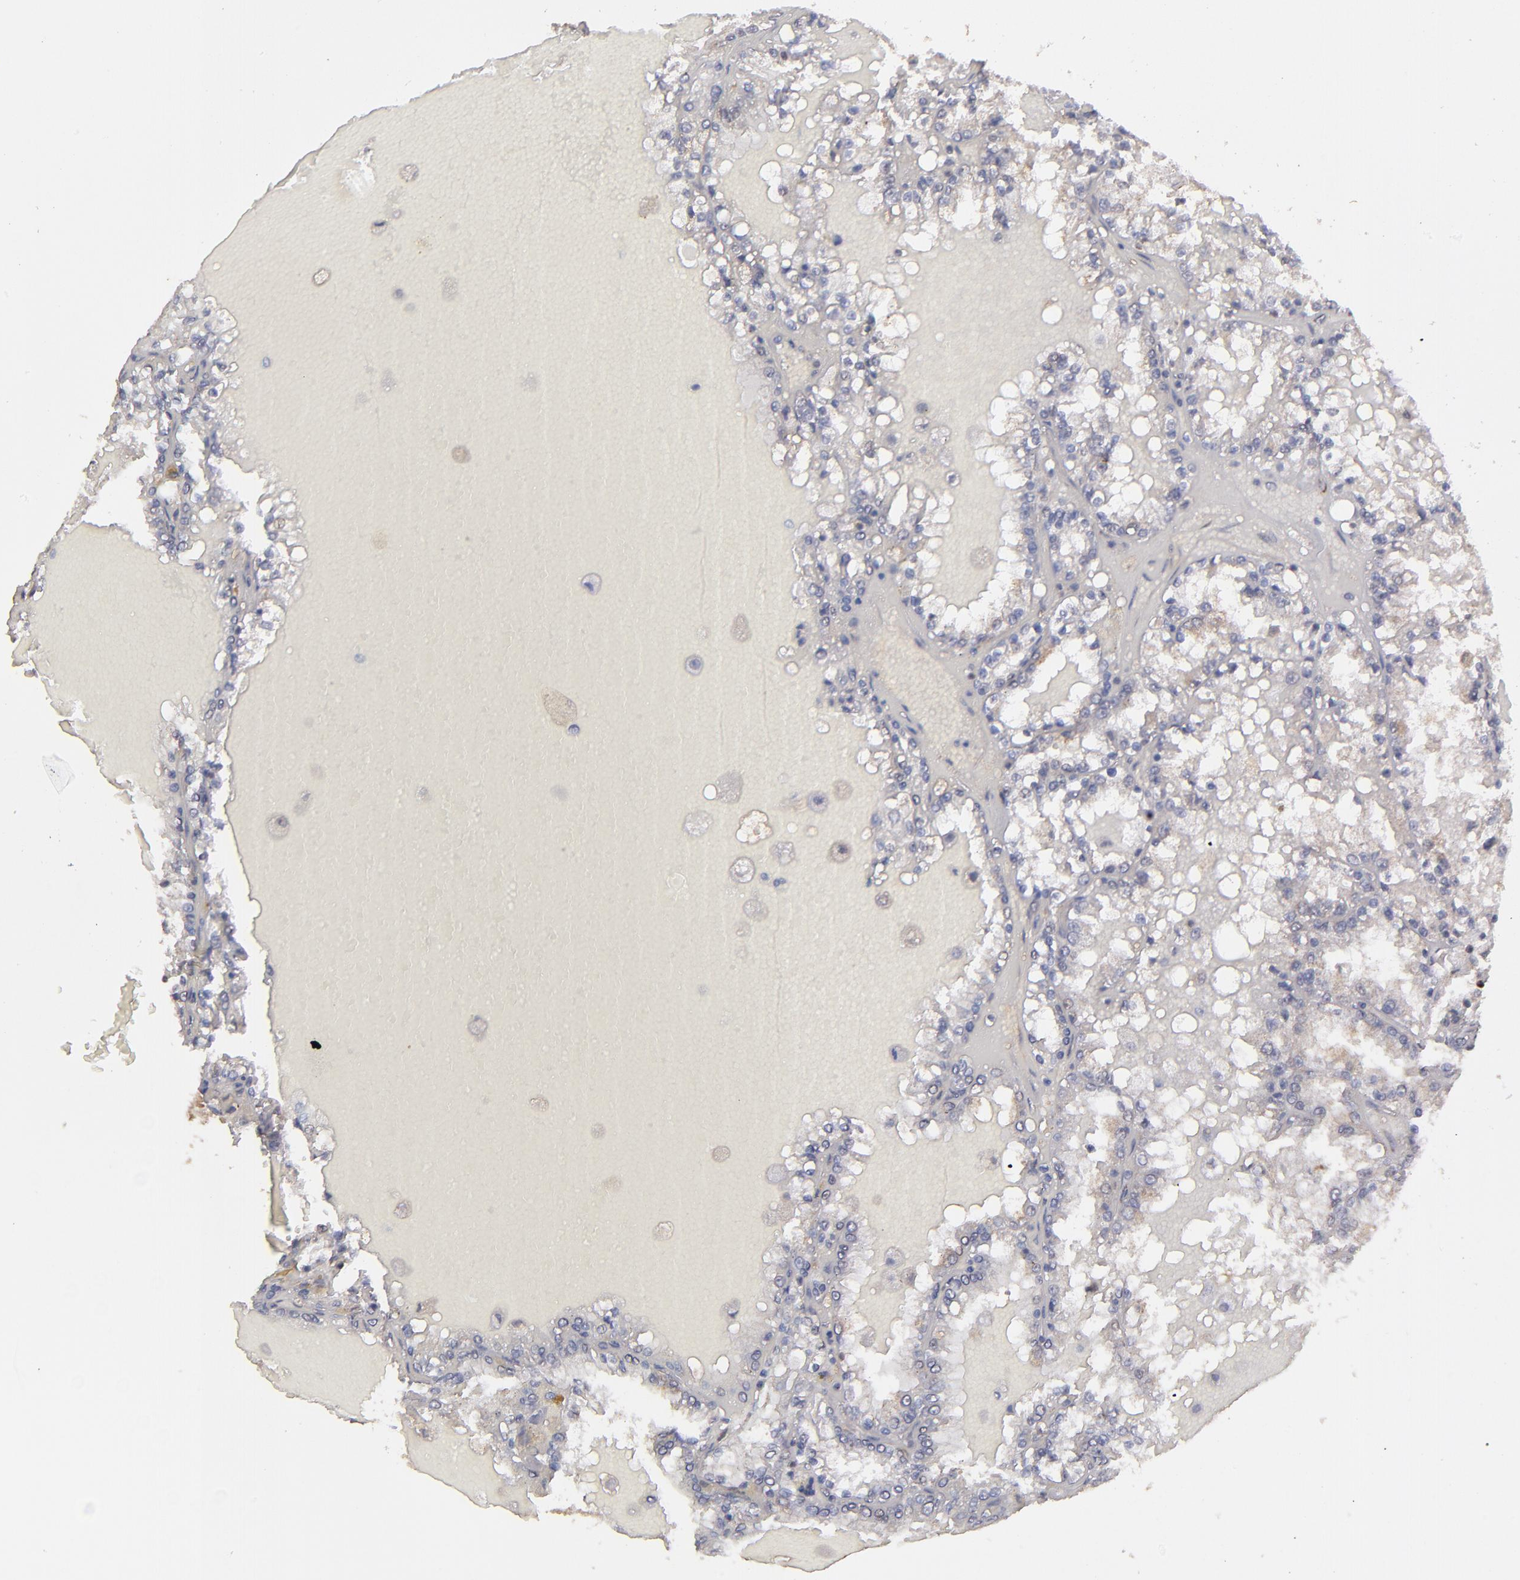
{"staining": {"intensity": "weak", "quantity": "<25%", "location": "cytoplasmic/membranous"}, "tissue": "renal cancer", "cell_type": "Tumor cells", "image_type": "cancer", "snomed": [{"axis": "morphology", "description": "Adenocarcinoma, NOS"}, {"axis": "topography", "description": "Kidney"}], "caption": "High magnification brightfield microscopy of renal cancer (adenocarcinoma) stained with DAB (3,3'-diaminobenzidine) (brown) and counterstained with hematoxylin (blue): tumor cells show no significant staining.", "gene": "FAT1", "patient": {"sex": "female", "age": 56}}